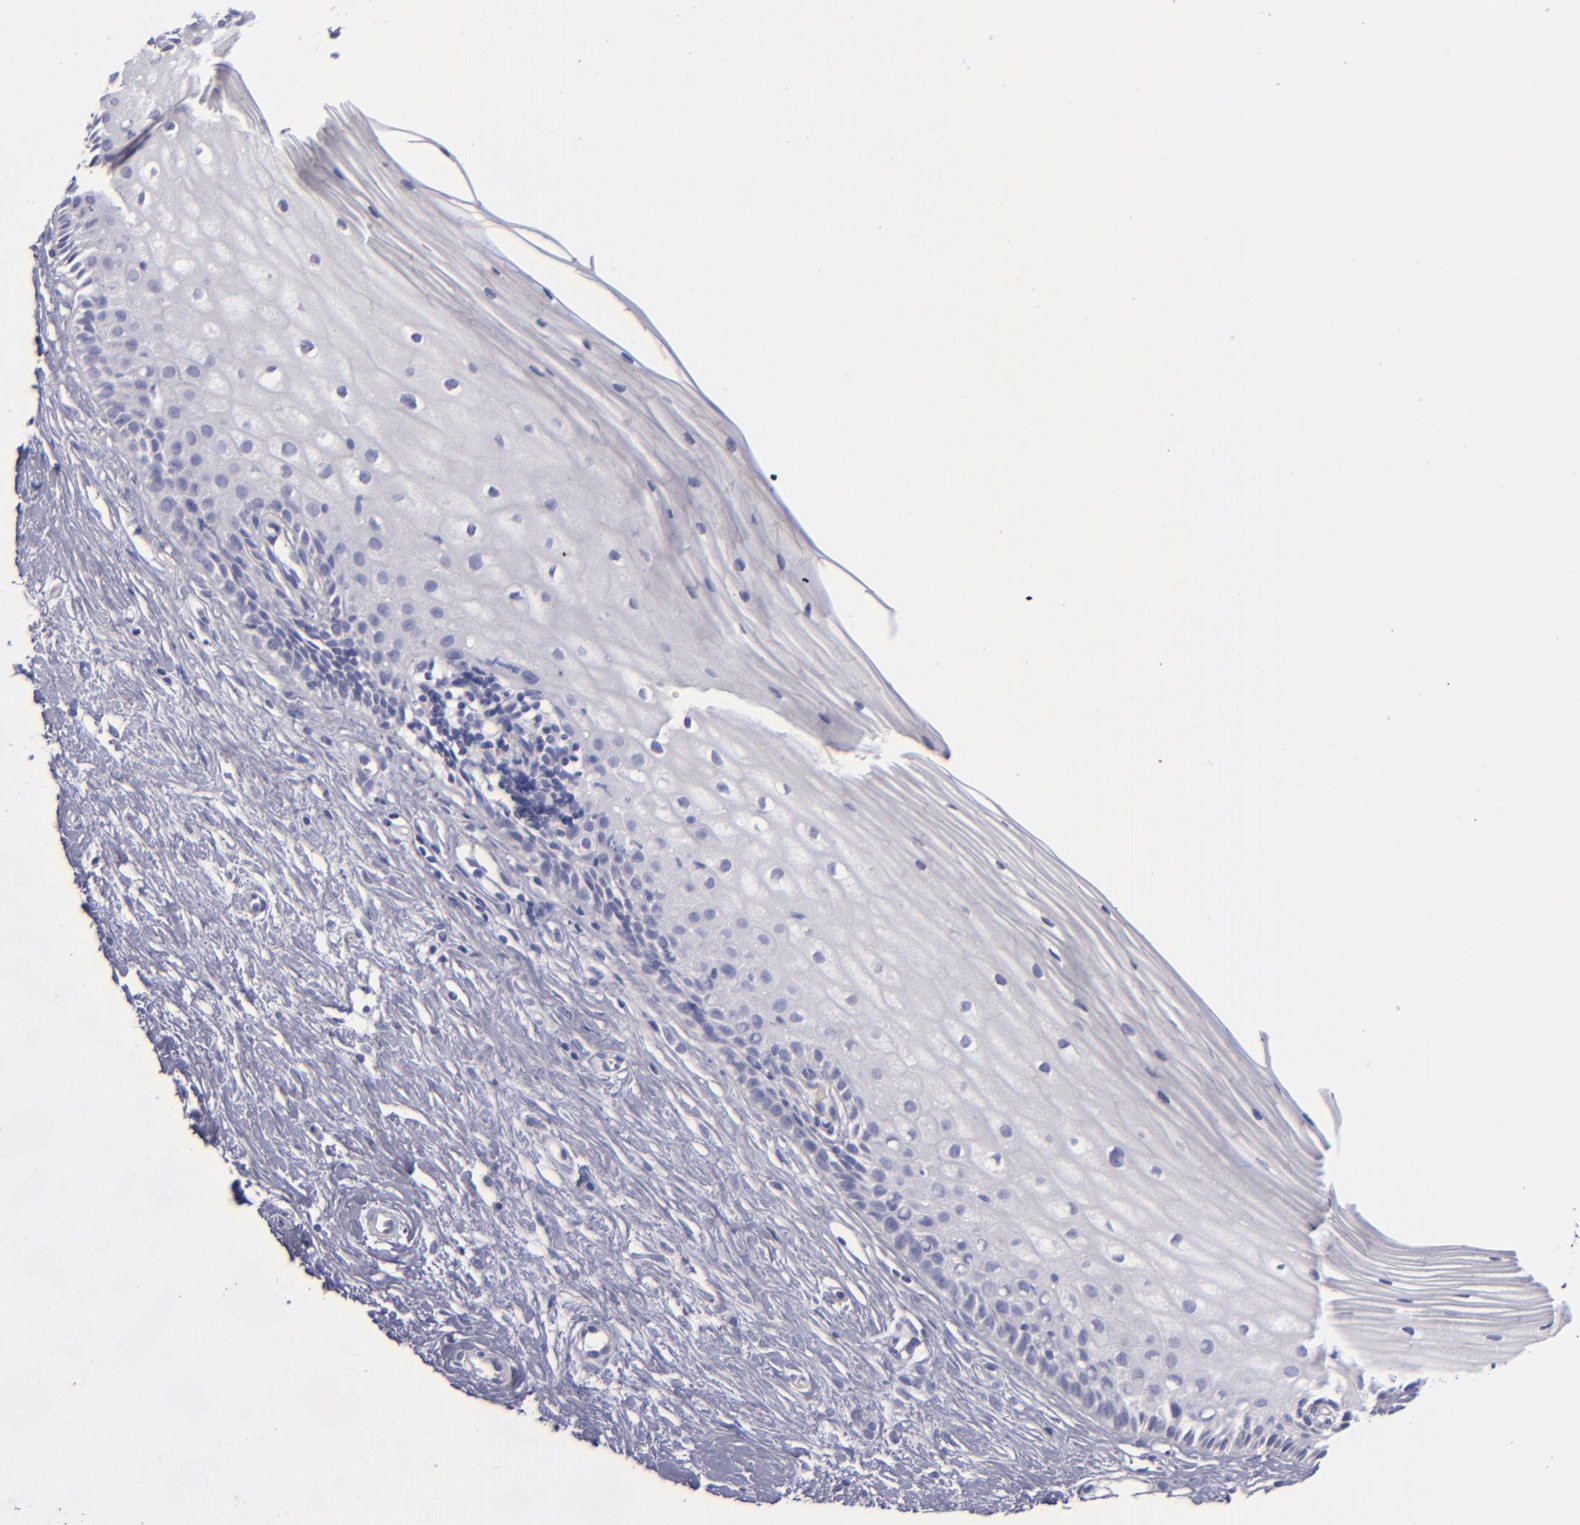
{"staining": {"intensity": "negative", "quantity": "none", "location": "none"}, "tissue": "cervix", "cell_type": "Glandular cells", "image_type": "normal", "snomed": [{"axis": "morphology", "description": "Normal tissue, NOS"}, {"axis": "topography", "description": "Cervix"}], "caption": "DAB immunohistochemical staining of benign human cervix shows no significant positivity in glandular cells. (DAB (3,3'-diaminobenzidine) immunohistochemistry visualized using brightfield microscopy, high magnification).", "gene": "CD22", "patient": {"sex": "female", "age": 40}}